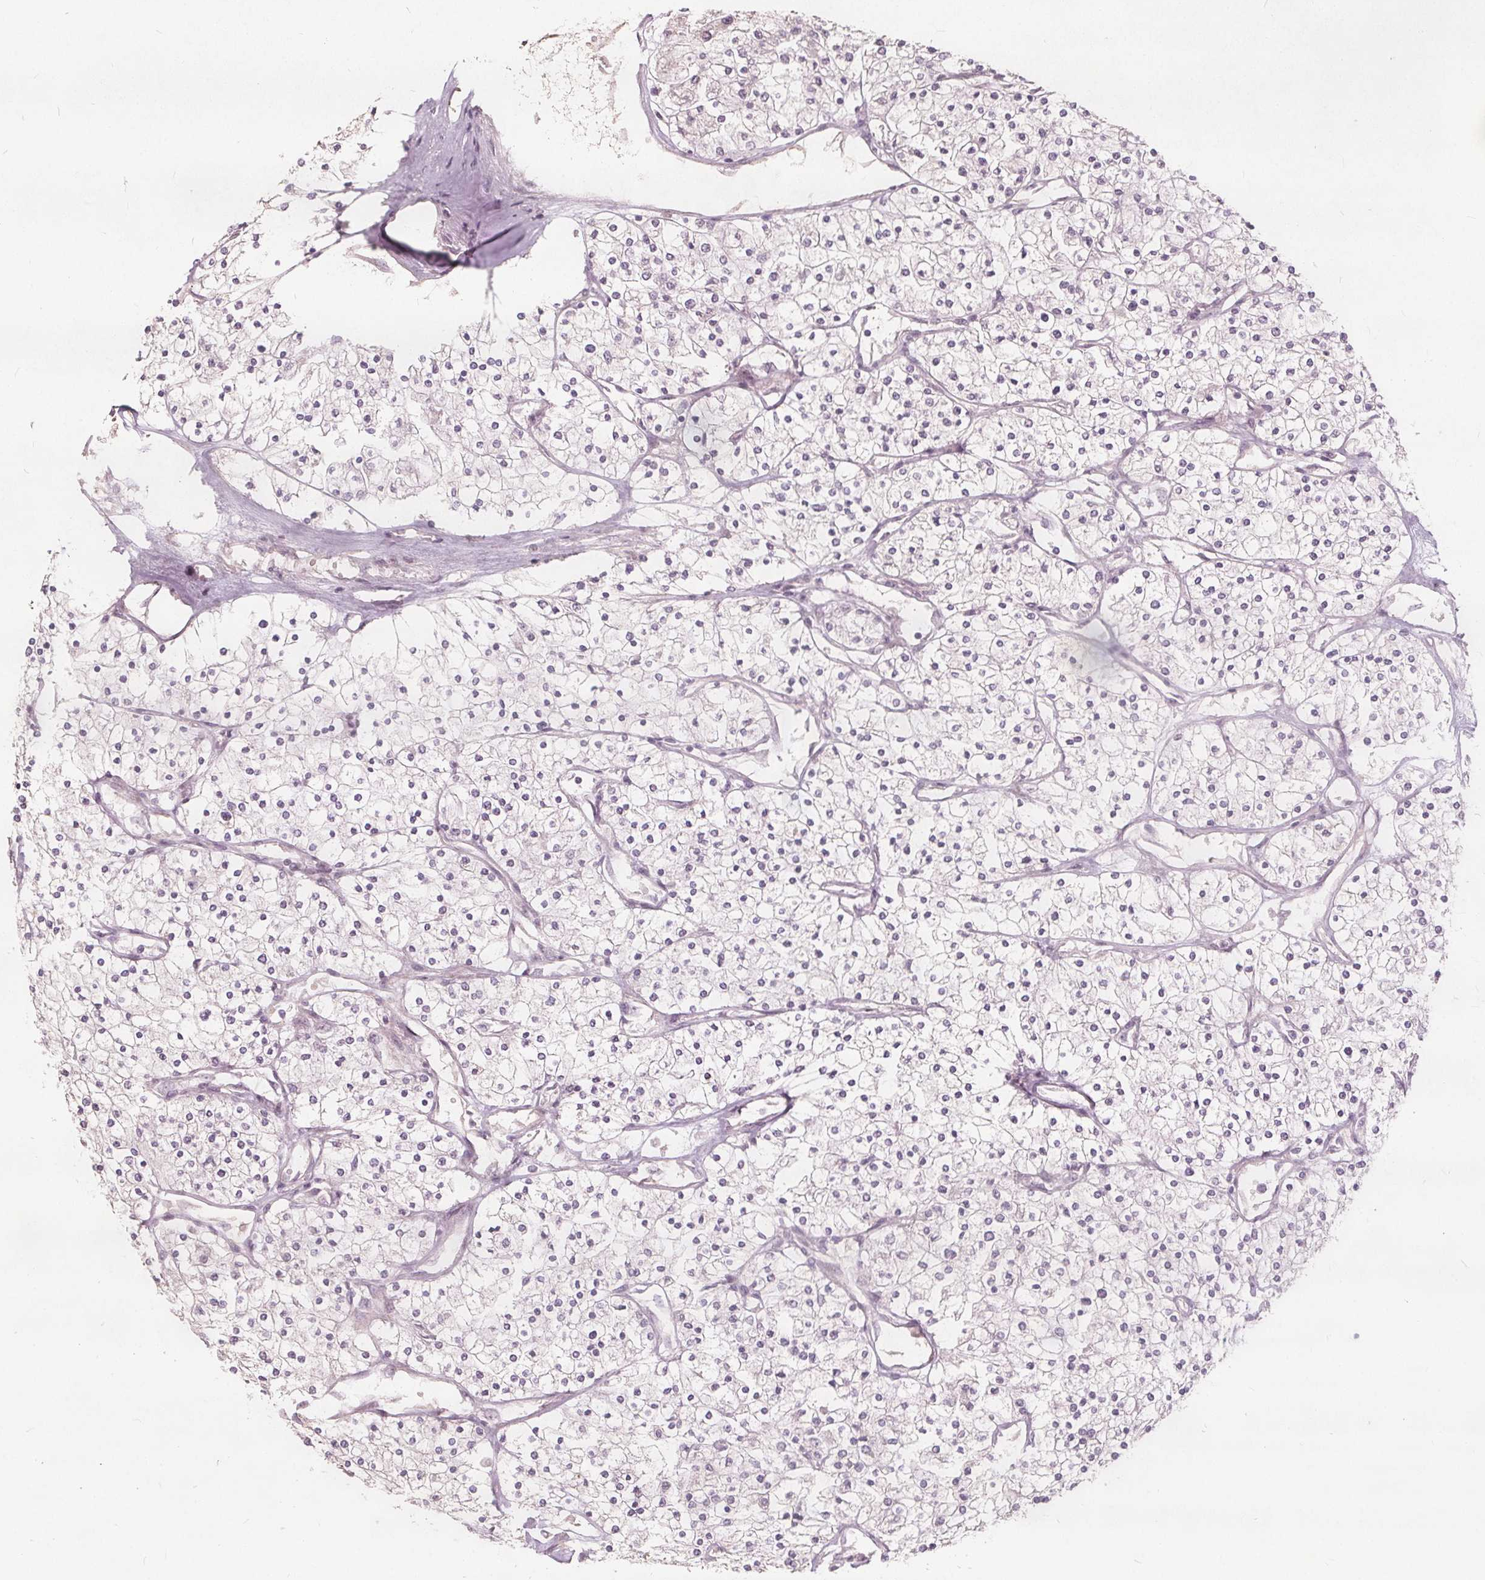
{"staining": {"intensity": "negative", "quantity": "none", "location": "none"}, "tissue": "renal cancer", "cell_type": "Tumor cells", "image_type": "cancer", "snomed": [{"axis": "morphology", "description": "Adenocarcinoma, NOS"}, {"axis": "topography", "description": "Kidney"}], "caption": "Histopathology image shows no protein staining in tumor cells of renal cancer tissue. Brightfield microscopy of IHC stained with DAB (3,3'-diaminobenzidine) (brown) and hematoxylin (blue), captured at high magnification.", "gene": "PTPRT", "patient": {"sex": "male", "age": 80}}